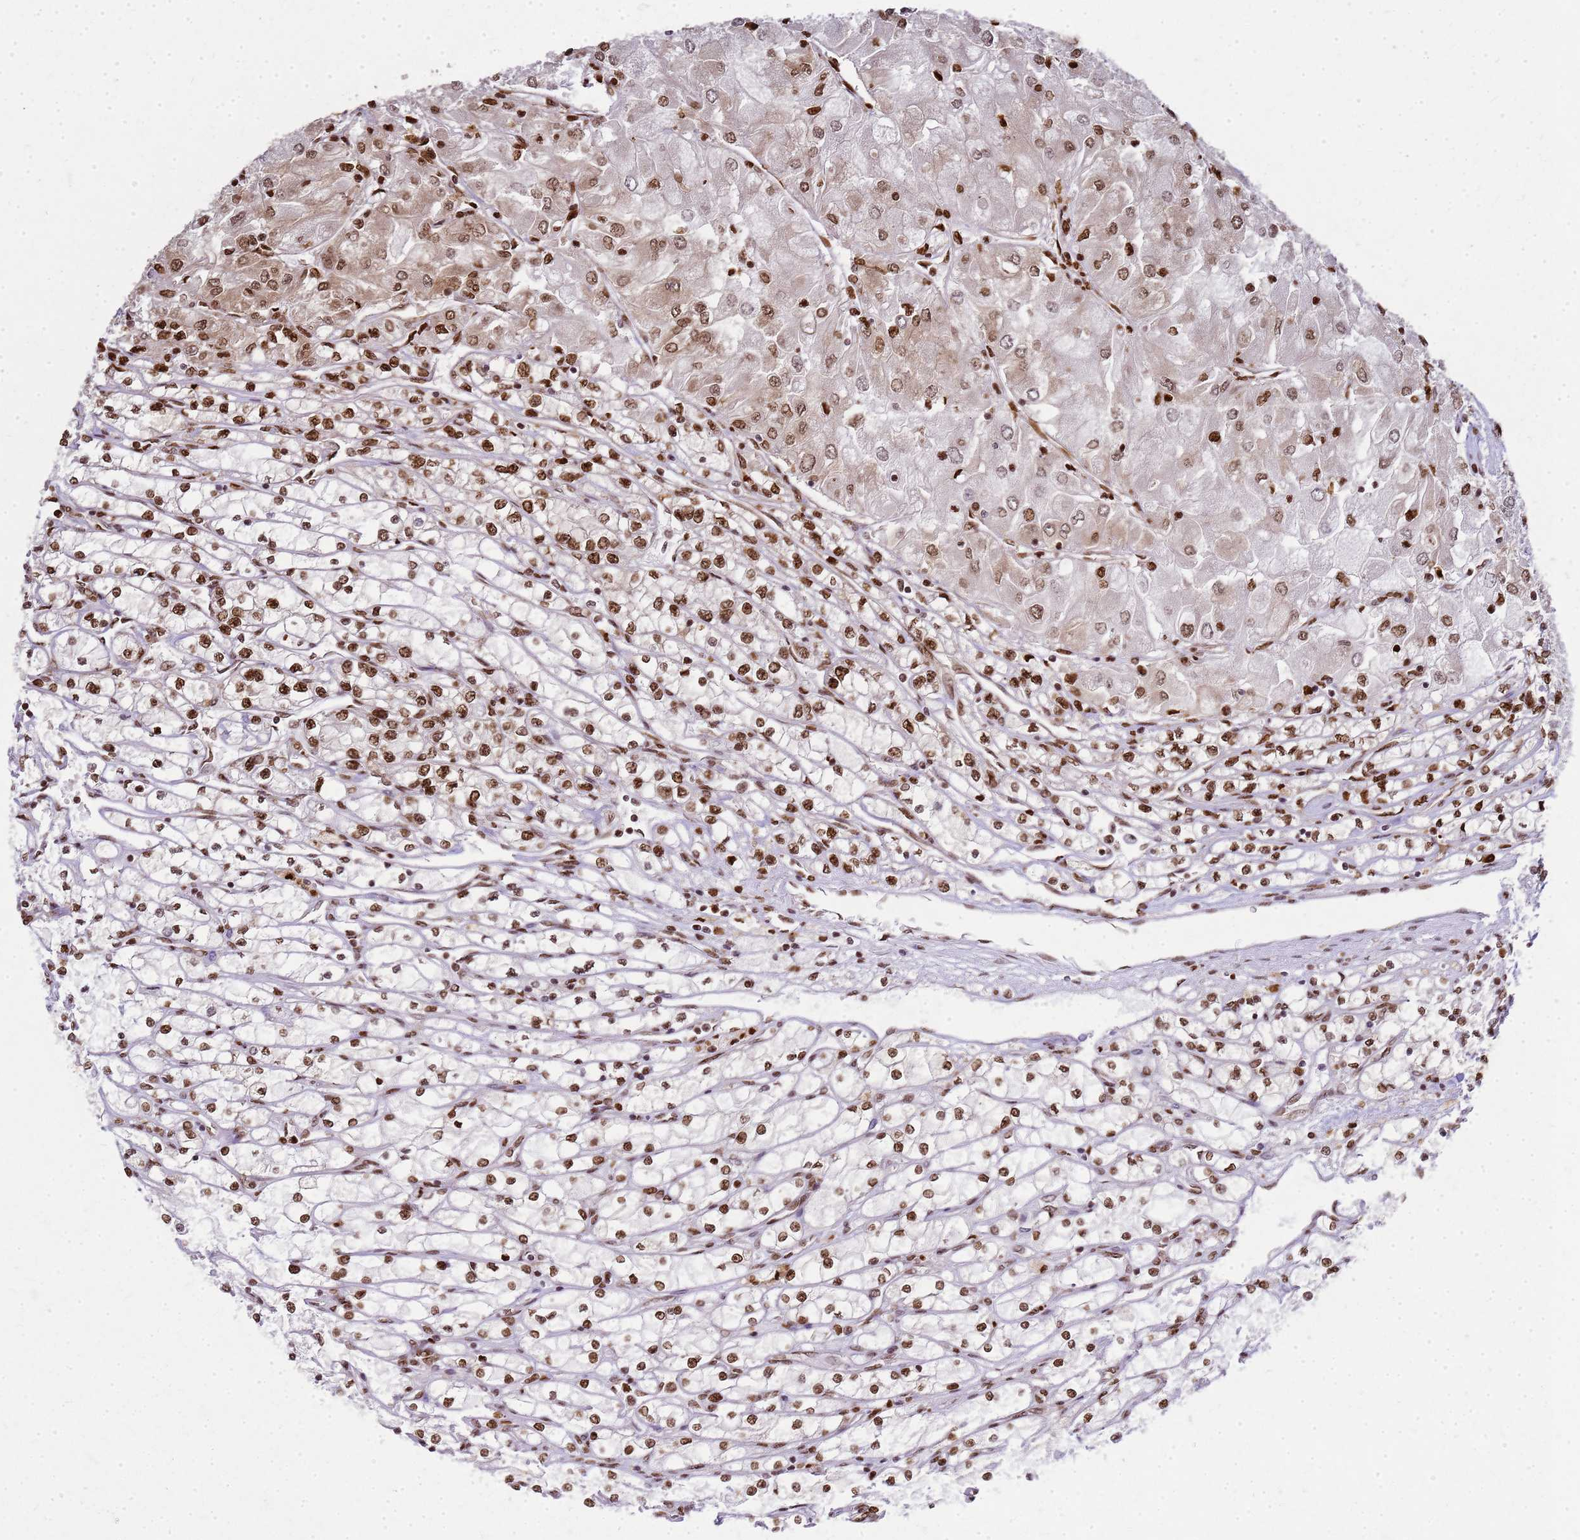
{"staining": {"intensity": "moderate", "quantity": ">75%", "location": "nuclear"}, "tissue": "renal cancer", "cell_type": "Tumor cells", "image_type": "cancer", "snomed": [{"axis": "morphology", "description": "Adenocarcinoma, NOS"}, {"axis": "topography", "description": "Kidney"}], "caption": "IHC micrograph of neoplastic tissue: adenocarcinoma (renal) stained using immunohistochemistry (IHC) exhibits medium levels of moderate protein expression localized specifically in the nuclear of tumor cells, appearing as a nuclear brown color.", "gene": "APEX1", "patient": {"sex": "male", "age": 80}}